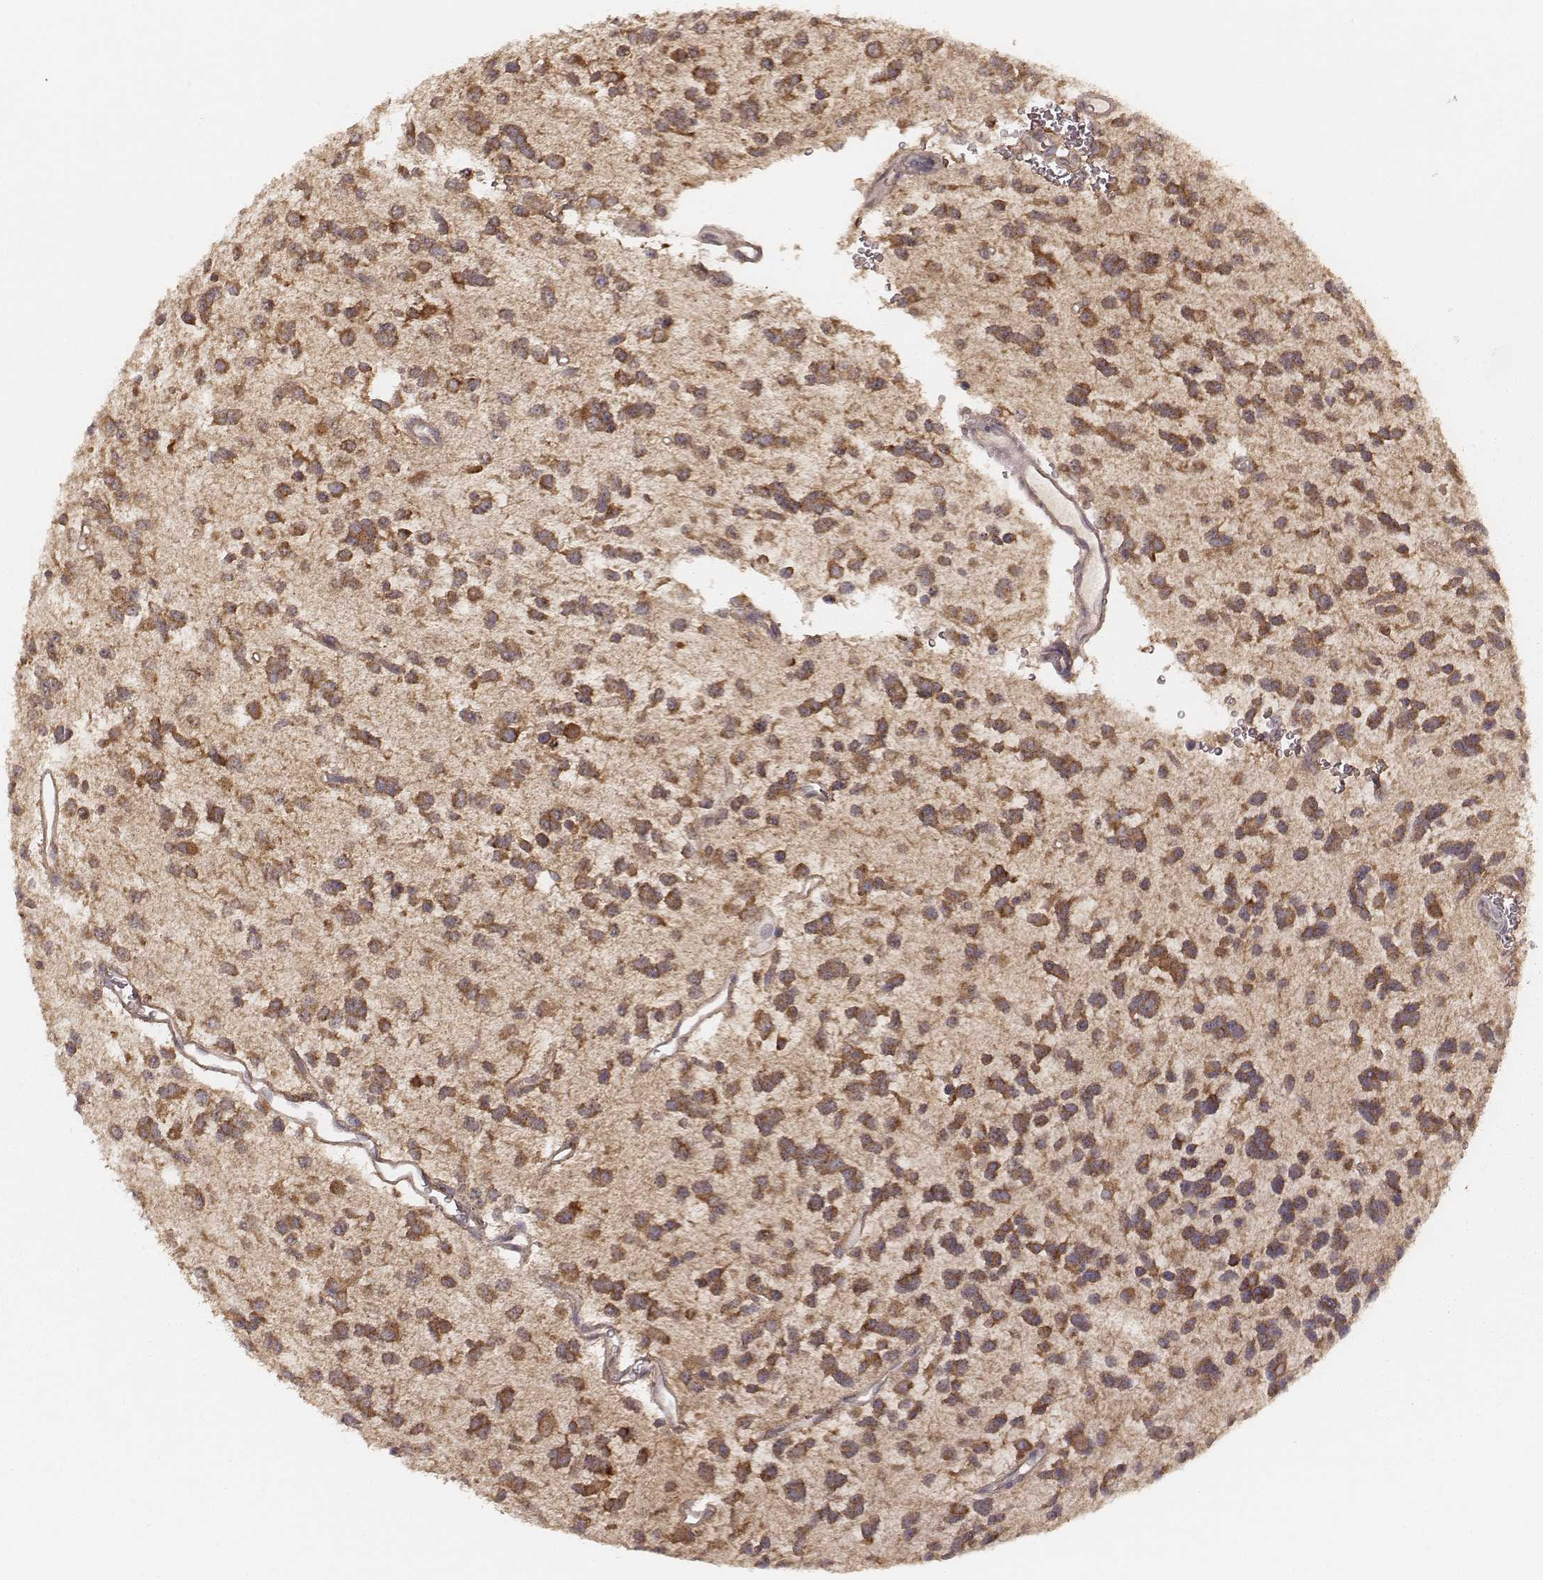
{"staining": {"intensity": "moderate", "quantity": ">75%", "location": "cytoplasmic/membranous"}, "tissue": "glioma", "cell_type": "Tumor cells", "image_type": "cancer", "snomed": [{"axis": "morphology", "description": "Glioma, malignant, Low grade"}, {"axis": "topography", "description": "Brain"}], "caption": "The image exhibits immunohistochemical staining of malignant low-grade glioma. There is moderate cytoplasmic/membranous positivity is appreciated in about >75% of tumor cells. (IHC, brightfield microscopy, high magnification).", "gene": "CARS1", "patient": {"sex": "female", "age": 45}}